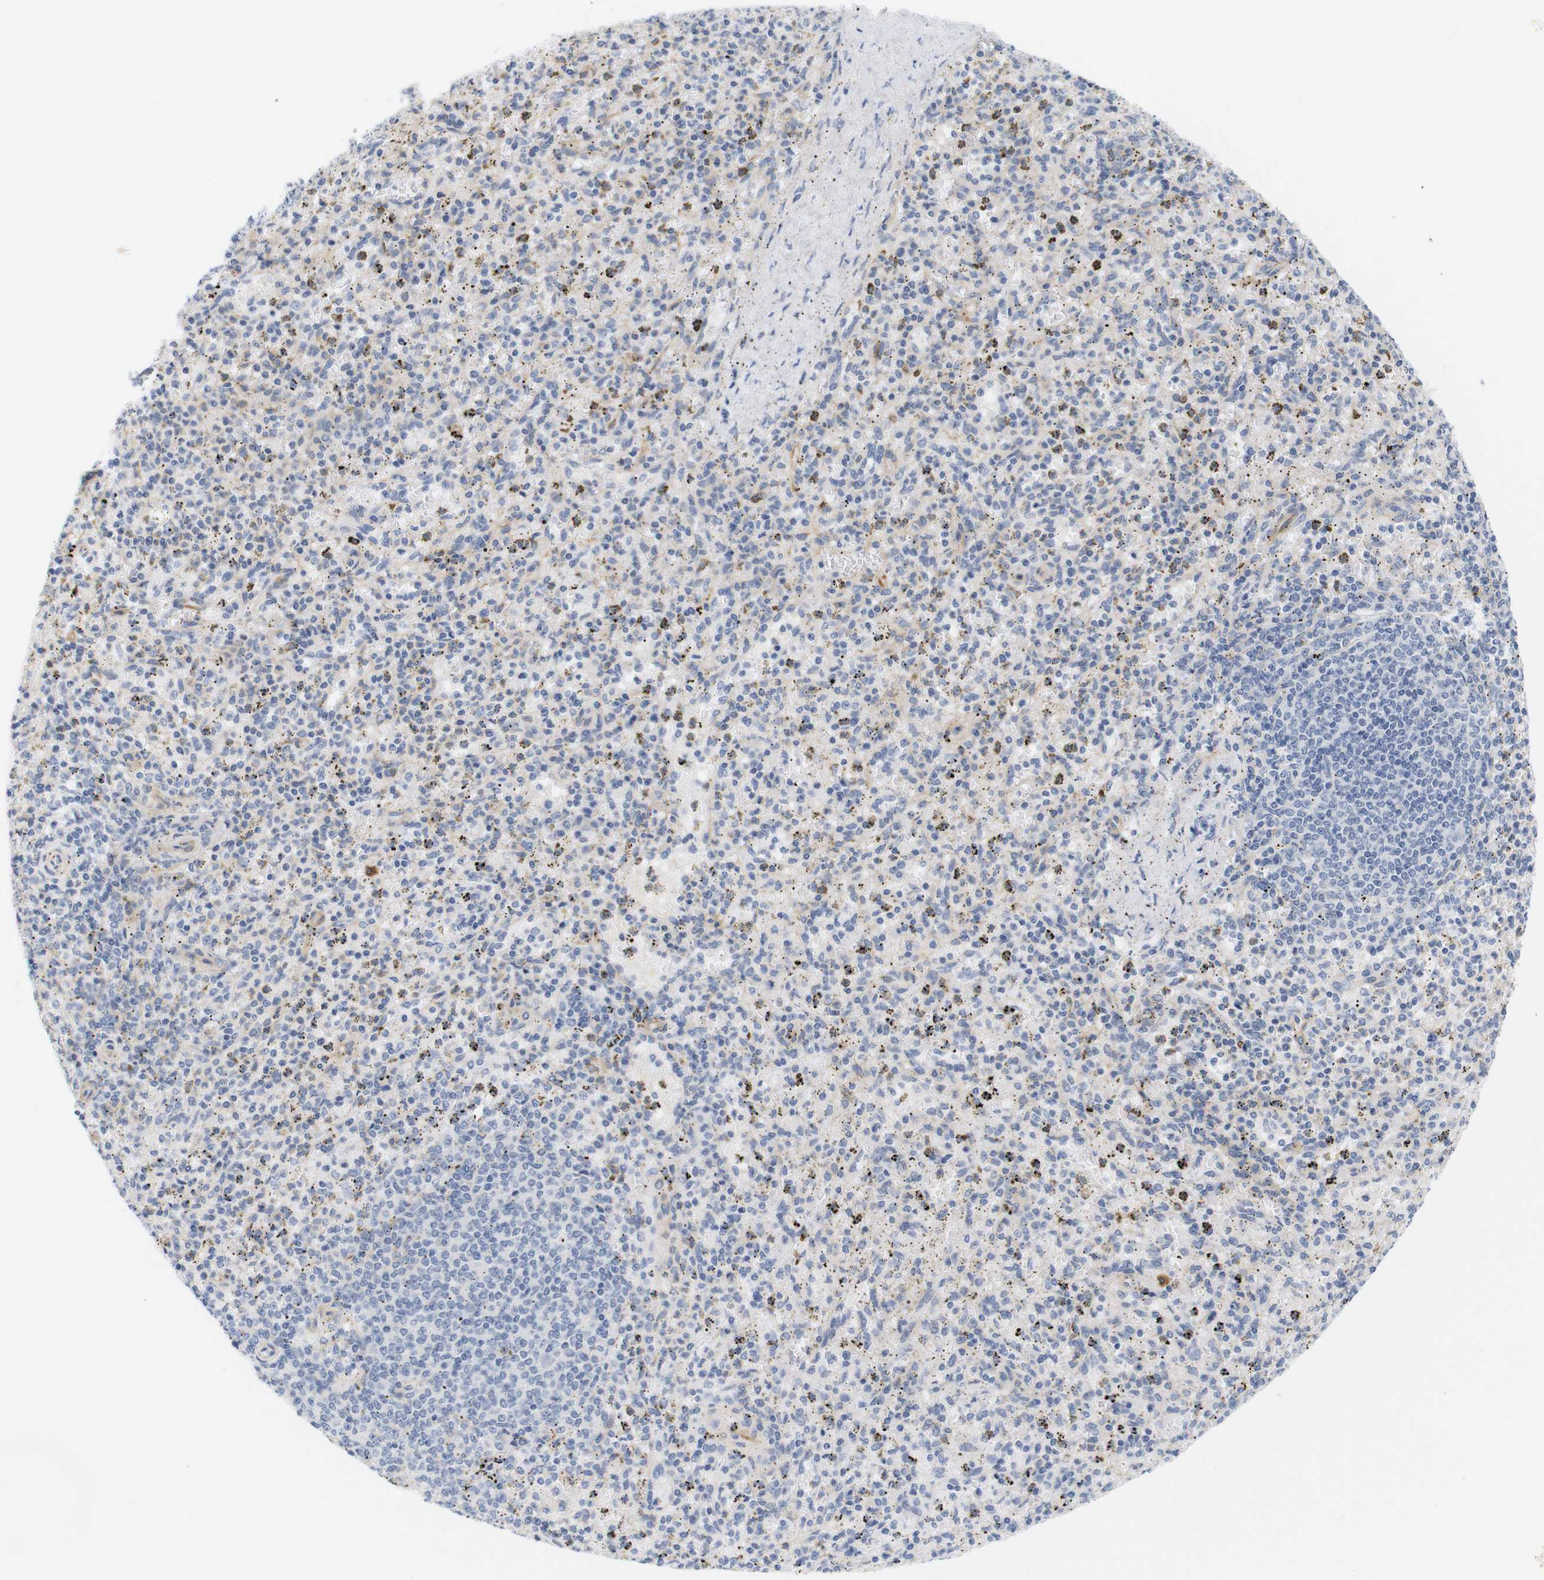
{"staining": {"intensity": "negative", "quantity": "none", "location": "none"}, "tissue": "spleen", "cell_type": "Cells in red pulp", "image_type": "normal", "snomed": [{"axis": "morphology", "description": "Normal tissue, NOS"}, {"axis": "topography", "description": "Spleen"}], "caption": "DAB (3,3'-diaminobenzidine) immunohistochemical staining of benign human spleen shows no significant expression in cells in red pulp. (DAB (3,3'-diaminobenzidine) IHC visualized using brightfield microscopy, high magnification).", "gene": "STMN3", "patient": {"sex": "male", "age": 72}}